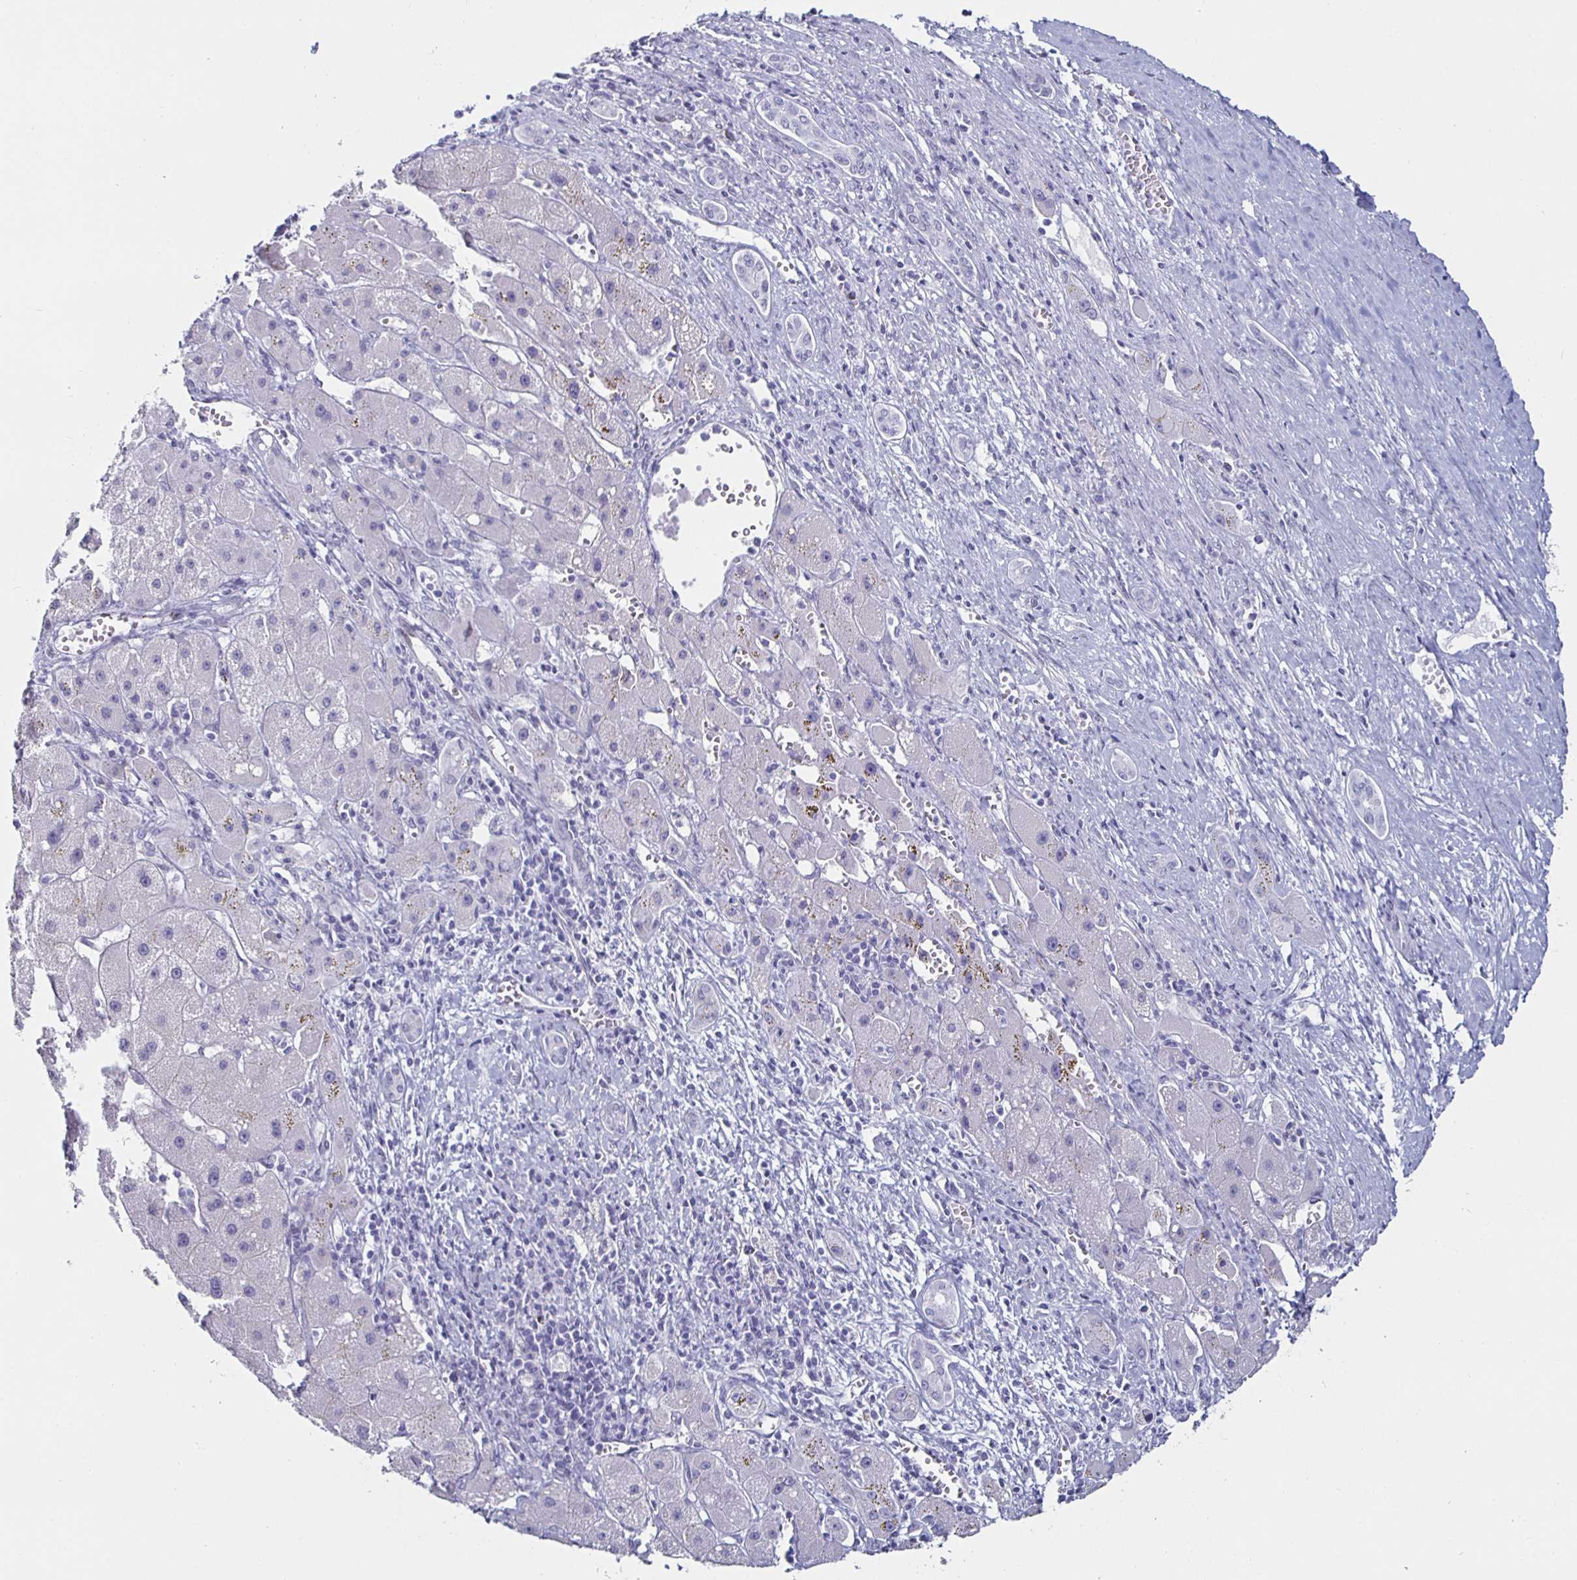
{"staining": {"intensity": "negative", "quantity": "none", "location": "none"}, "tissue": "liver cancer", "cell_type": "Tumor cells", "image_type": "cancer", "snomed": [{"axis": "morphology", "description": "Carcinoma, Hepatocellular, NOS"}, {"axis": "topography", "description": "Liver"}], "caption": "Histopathology image shows no protein expression in tumor cells of liver cancer tissue.", "gene": "KRT4", "patient": {"sex": "female", "age": 82}}